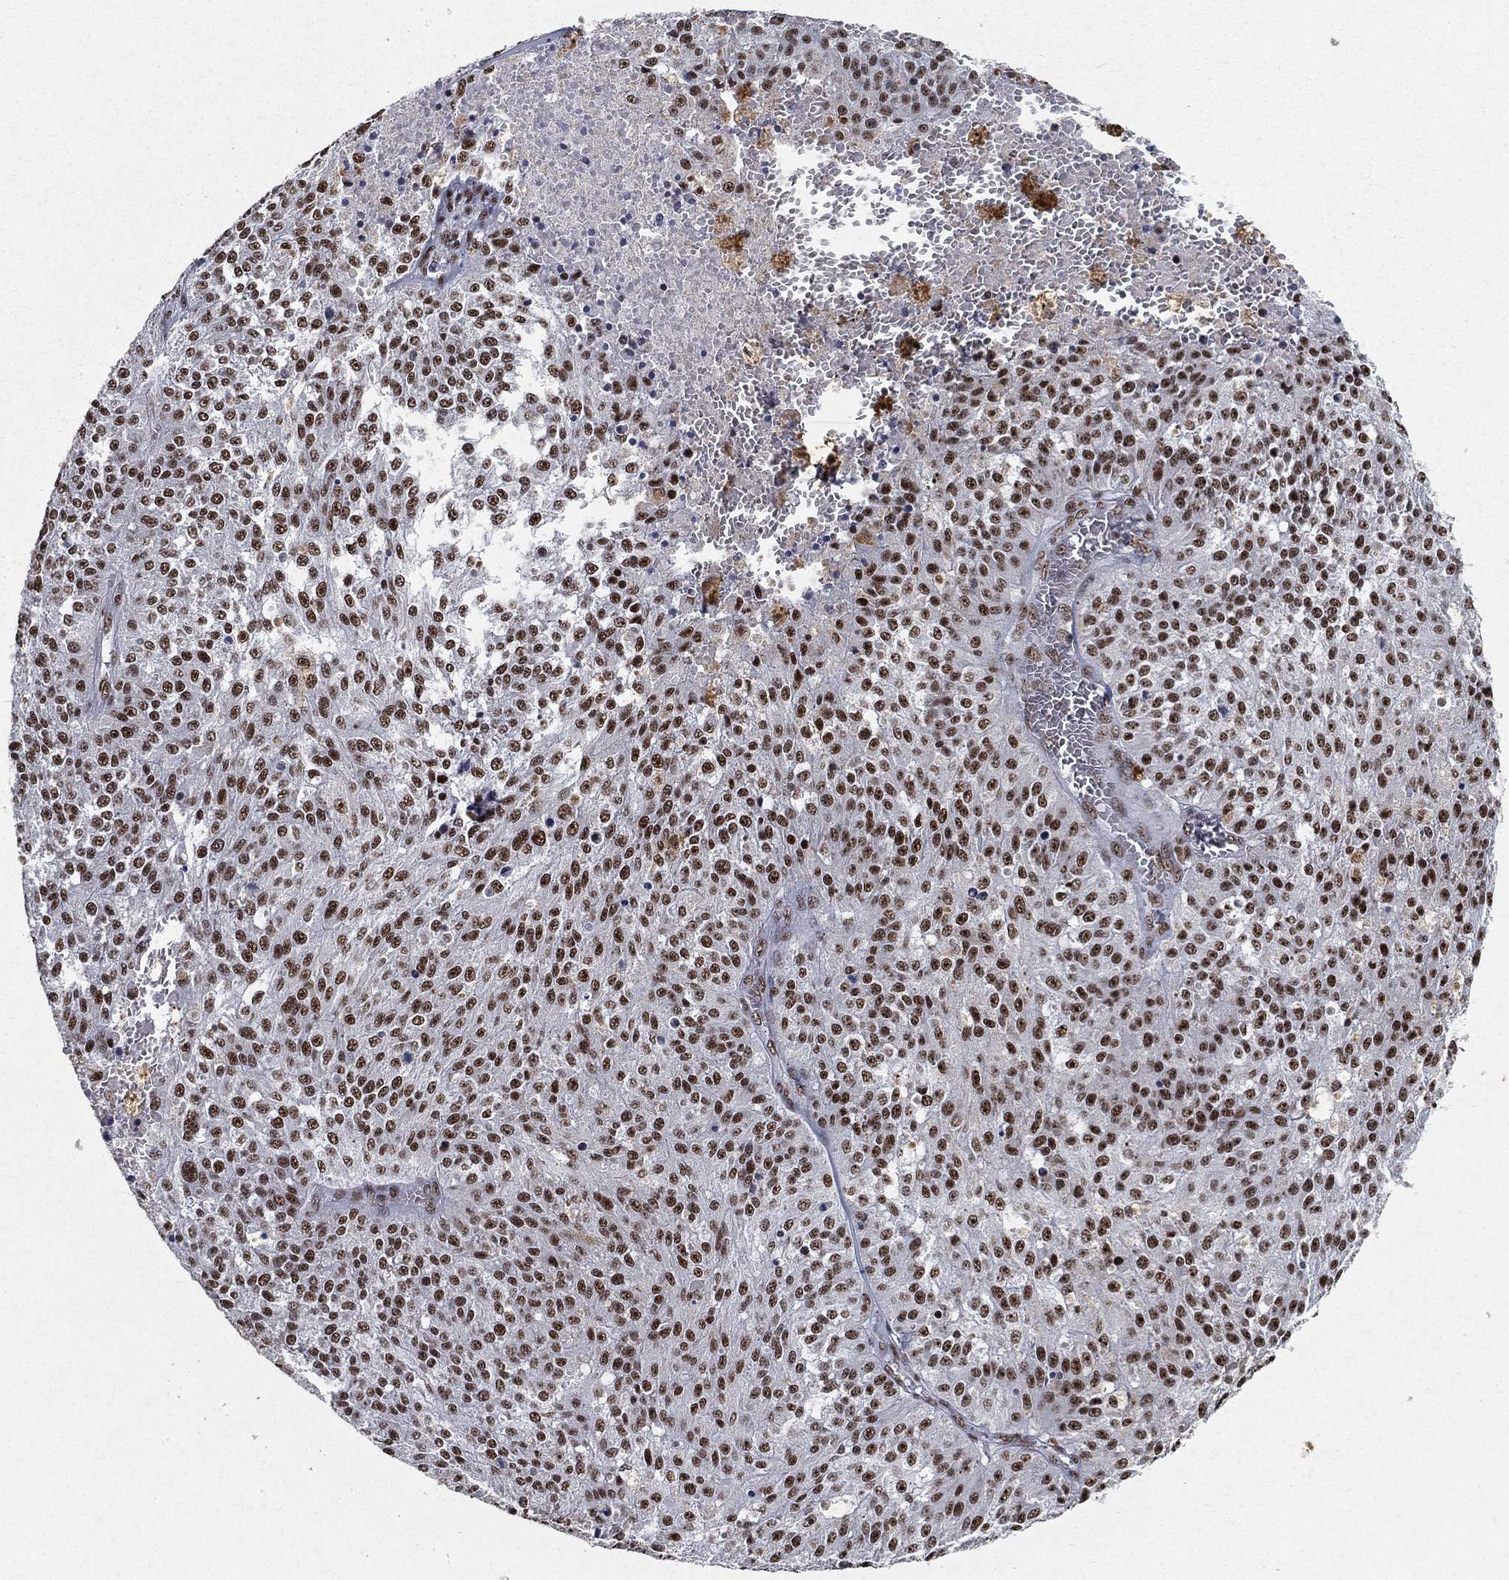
{"staining": {"intensity": "strong", "quantity": ">75%", "location": "nuclear"}, "tissue": "melanoma", "cell_type": "Tumor cells", "image_type": "cancer", "snomed": [{"axis": "morphology", "description": "Malignant melanoma, Metastatic site"}, {"axis": "topography", "description": "Lymph node"}], "caption": "DAB (3,3'-diaminobenzidine) immunohistochemical staining of human melanoma exhibits strong nuclear protein expression in approximately >75% of tumor cells.", "gene": "DDX27", "patient": {"sex": "female", "age": 64}}